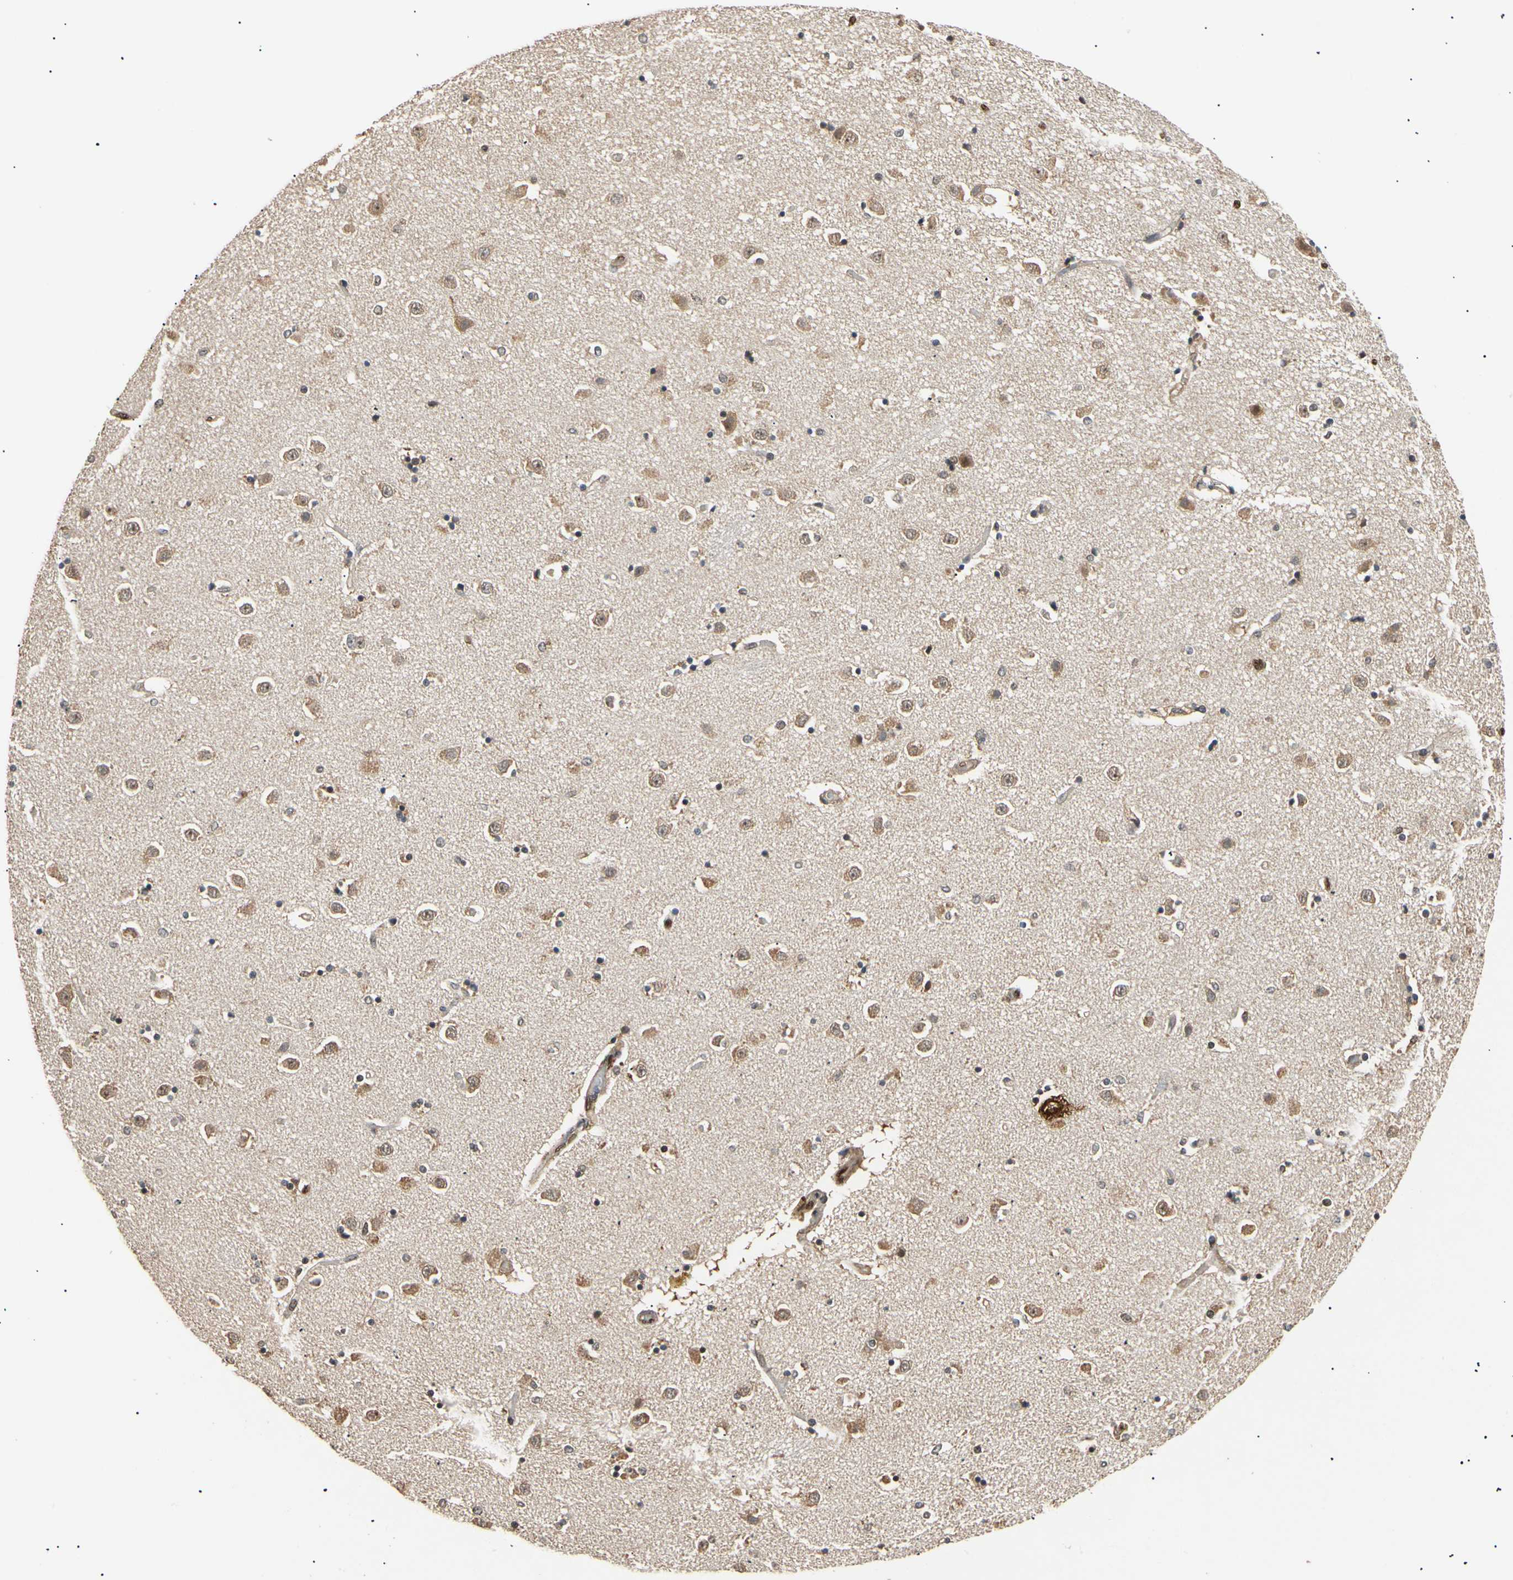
{"staining": {"intensity": "negative", "quantity": "none", "location": "none"}, "tissue": "caudate", "cell_type": "Glial cells", "image_type": "normal", "snomed": [{"axis": "morphology", "description": "Normal tissue, NOS"}, {"axis": "topography", "description": "Lateral ventricle wall"}], "caption": "Caudate was stained to show a protein in brown. There is no significant positivity in glial cells. (Immunohistochemistry, brightfield microscopy, high magnification).", "gene": "EIF1AX", "patient": {"sex": "female", "age": 54}}